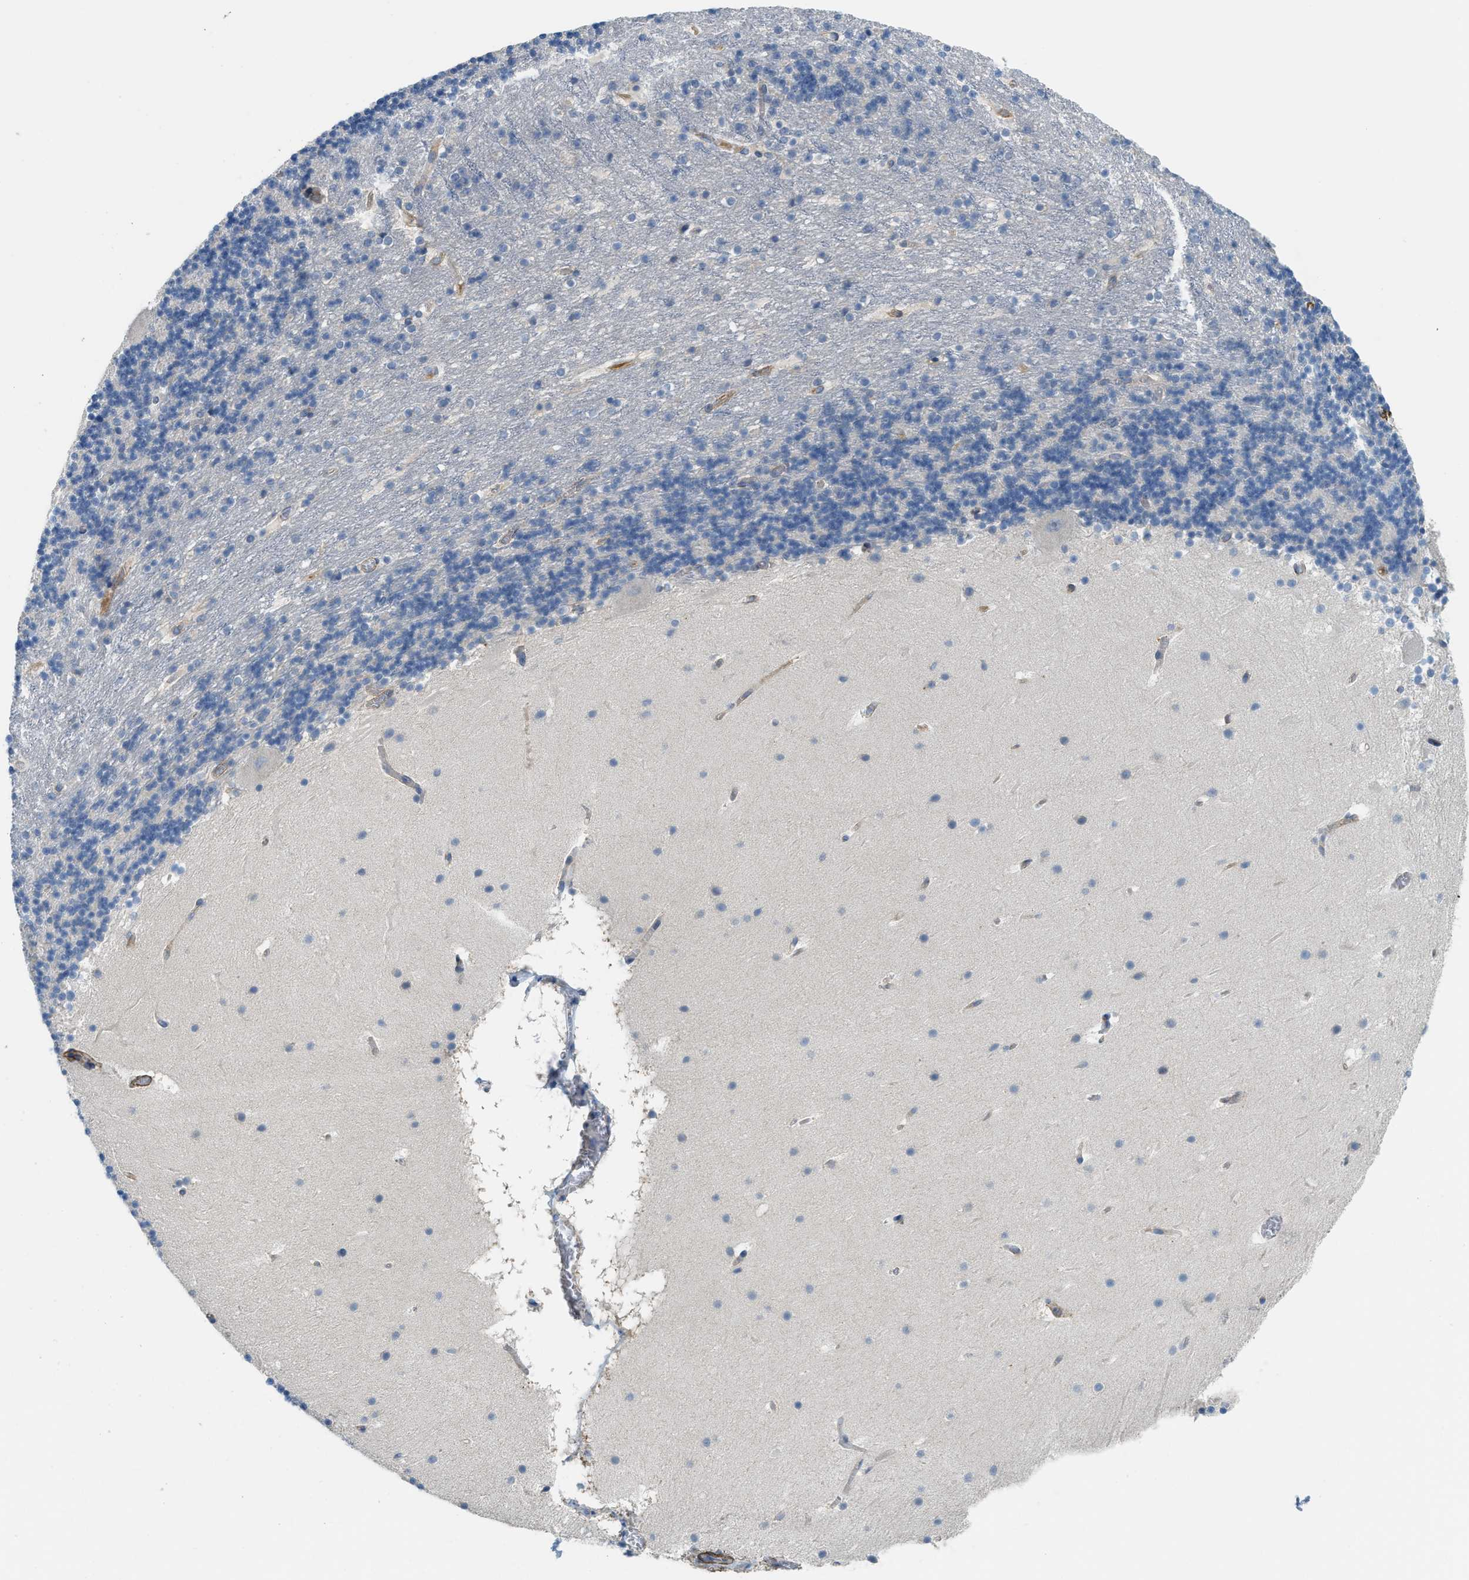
{"staining": {"intensity": "negative", "quantity": "none", "location": "none"}, "tissue": "cerebellum", "cell_type": "Cells in granular layer", "image_type": "normal", "snomed": [{"axis": "morphology", "description": "Normal tissue, NOS"}, {"axis": "topography", "description": "Cerebellum"}], "caption": "Photomicrograph shows no significant protein staining in cells in granular layer of normal cerebellum.", "gene": "BMPR1A", "patient": {"sex": "male", "age": 45}}